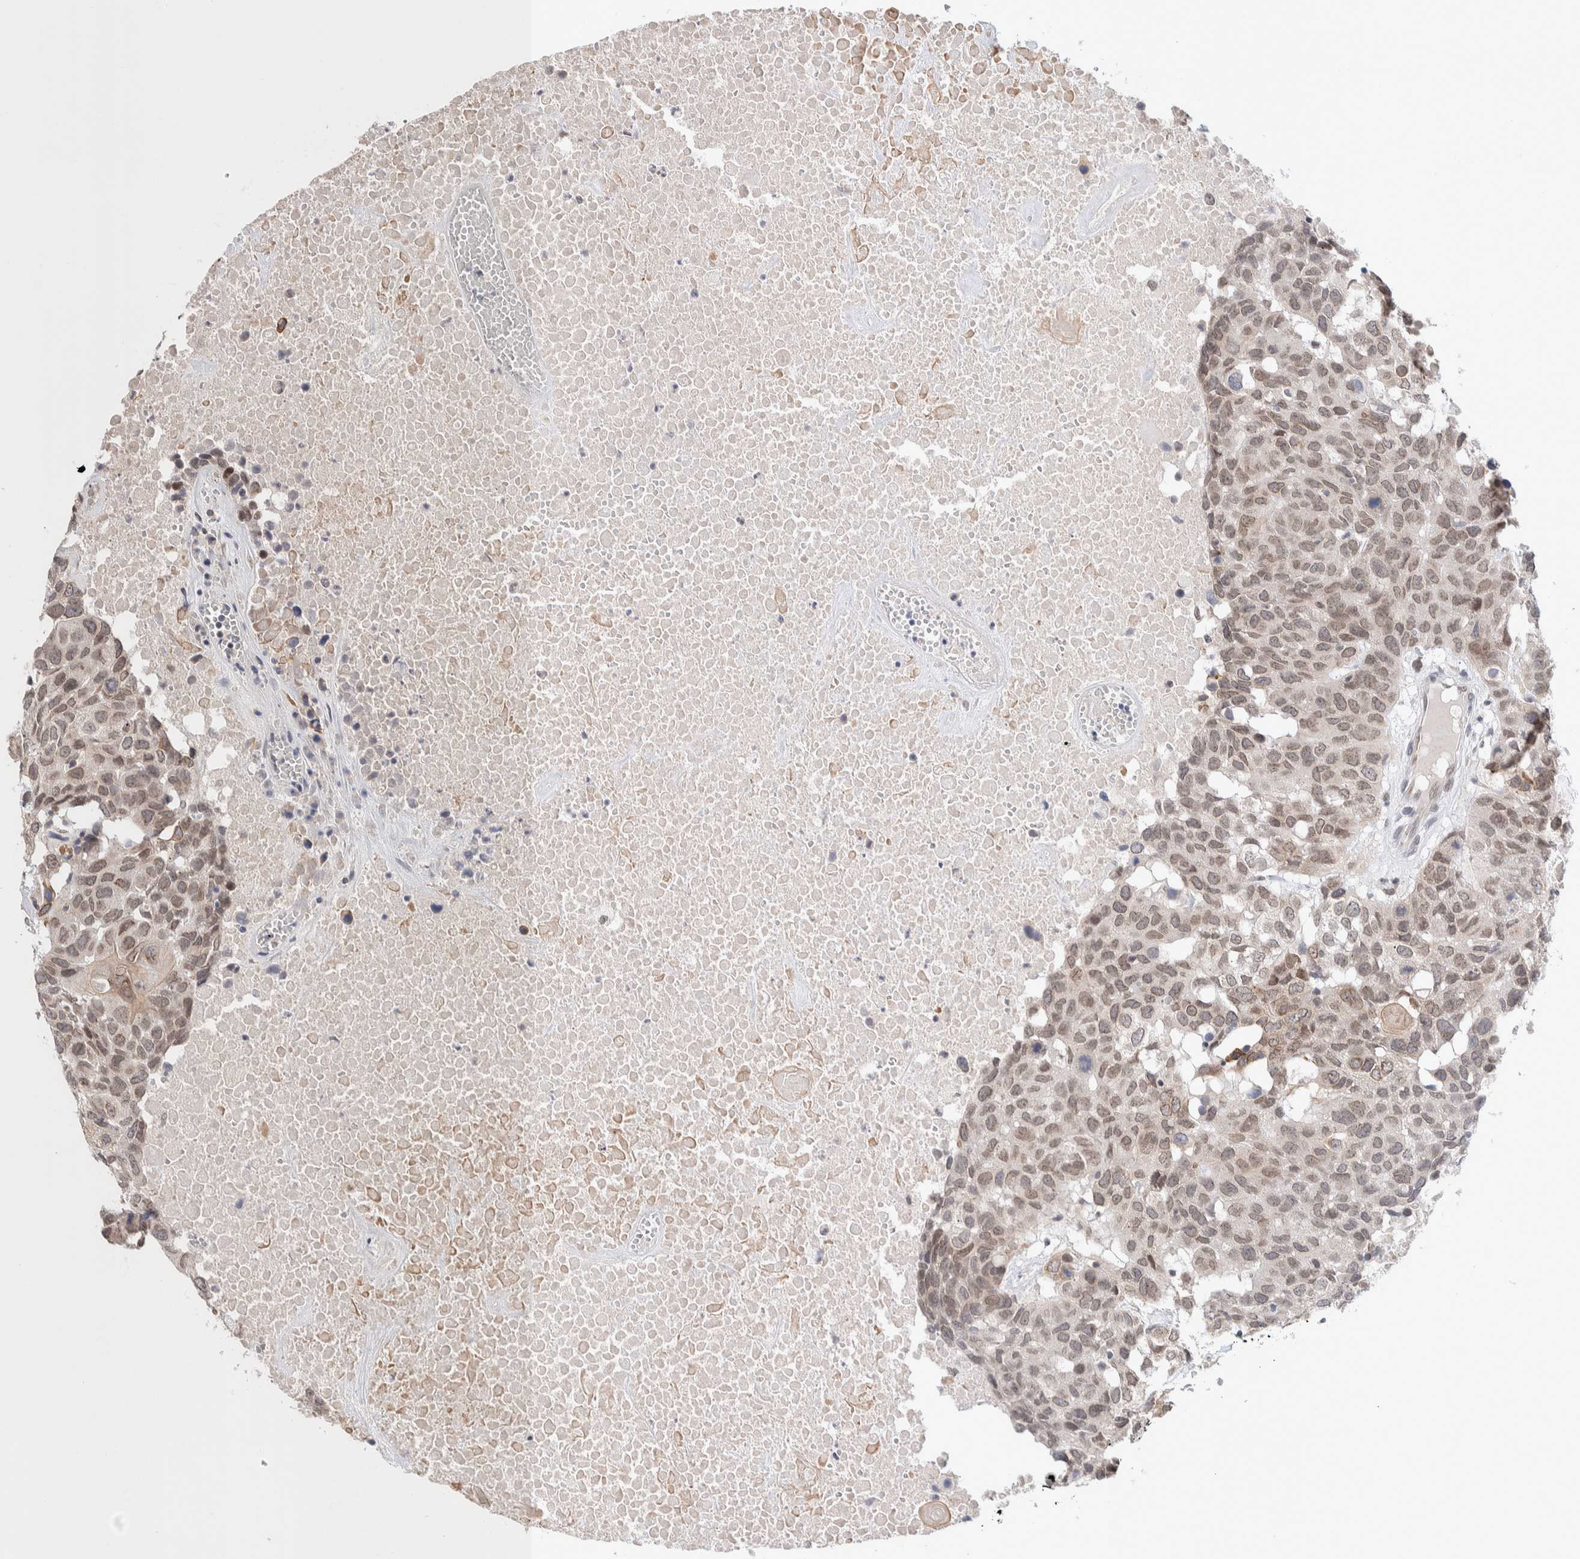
{"staining": {"intensity": "weak", "quantity": ">75%", "location": "cytoplasmic/membranous,nuclear"}, "tissue": "head and neck cancer", "cell_type": "Tumor cells", "image_type": "cancer", "snomed": [{"axis": "morphology", "description": "Squamous cell carcinoma, NOS"}, {"axis": "topography", "description": "Head-Neck"}], "caption": "Immunohistochemistry staining of head and neck cancer (squamous cell carcinoma), which exhibits low levels of weak cytoplasmic/membranous and nuclear positivity in approximately >75% of tumor cells indicating weak cytoplasmic/membranous and nuclear protein staining. The staining was performed using DAB (3,3'-diaminobenzidine) (brown) for protein detection and nuclei were counterstained in hematoxylin (blue).", "gene": "CRAT", "patient": {"sex": "male", "age": 66}}